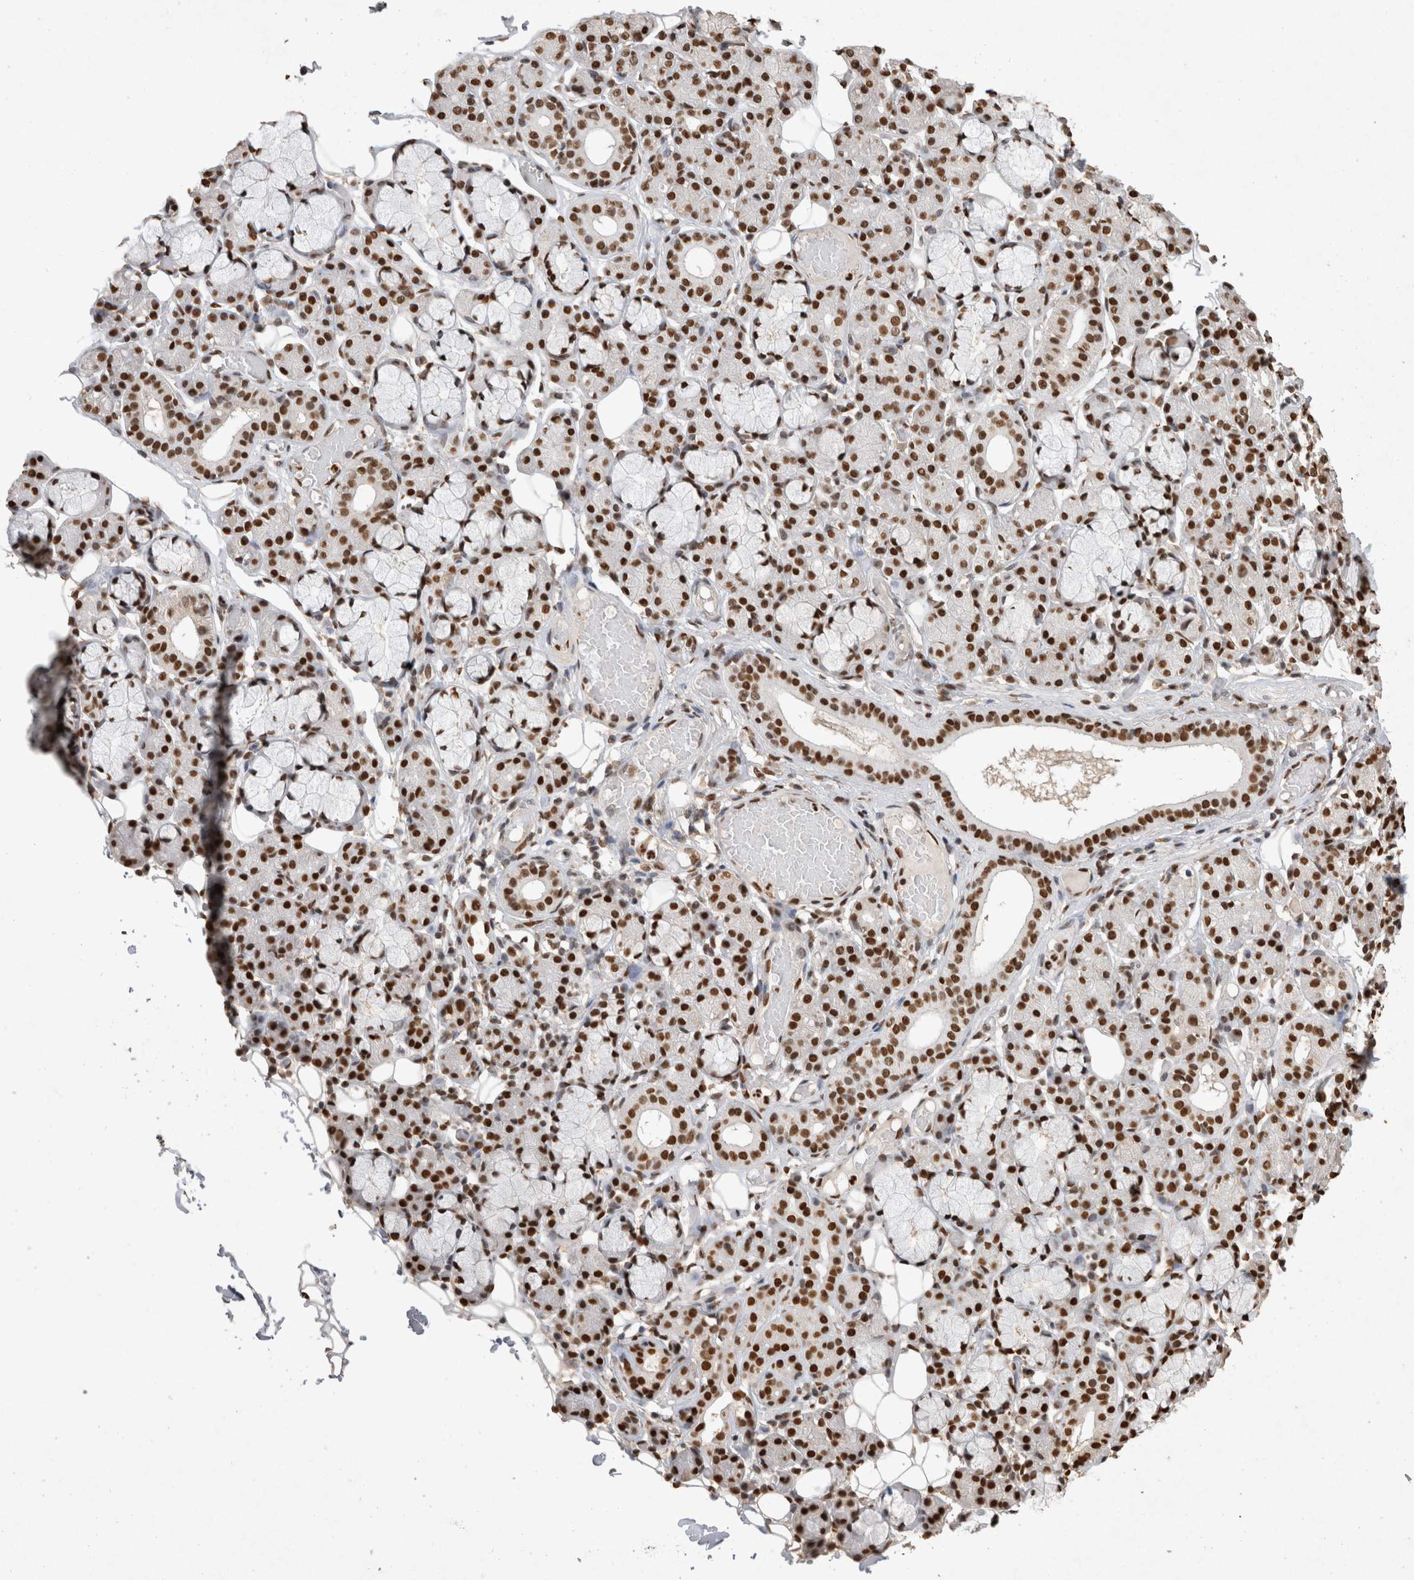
{"staining": {"intensity": "strong", "quantity": ">75%", "location": "nuclear"}, "tissue": "salivary gland", "cell_type": "Glandular cells", "image_type": "normal", "snomed": [{"axis": "morphology", "description": "Normal tissue, NOS"}, {"axis": "topography", "description": "Salivary gland"}], "caption": "This is an image of IHC staining of normal salivary gland, which shows strong positivity in the nuclear of glandular cells.", "gene": "HDGF", "patient": {"sex": "male", "age": 63}}